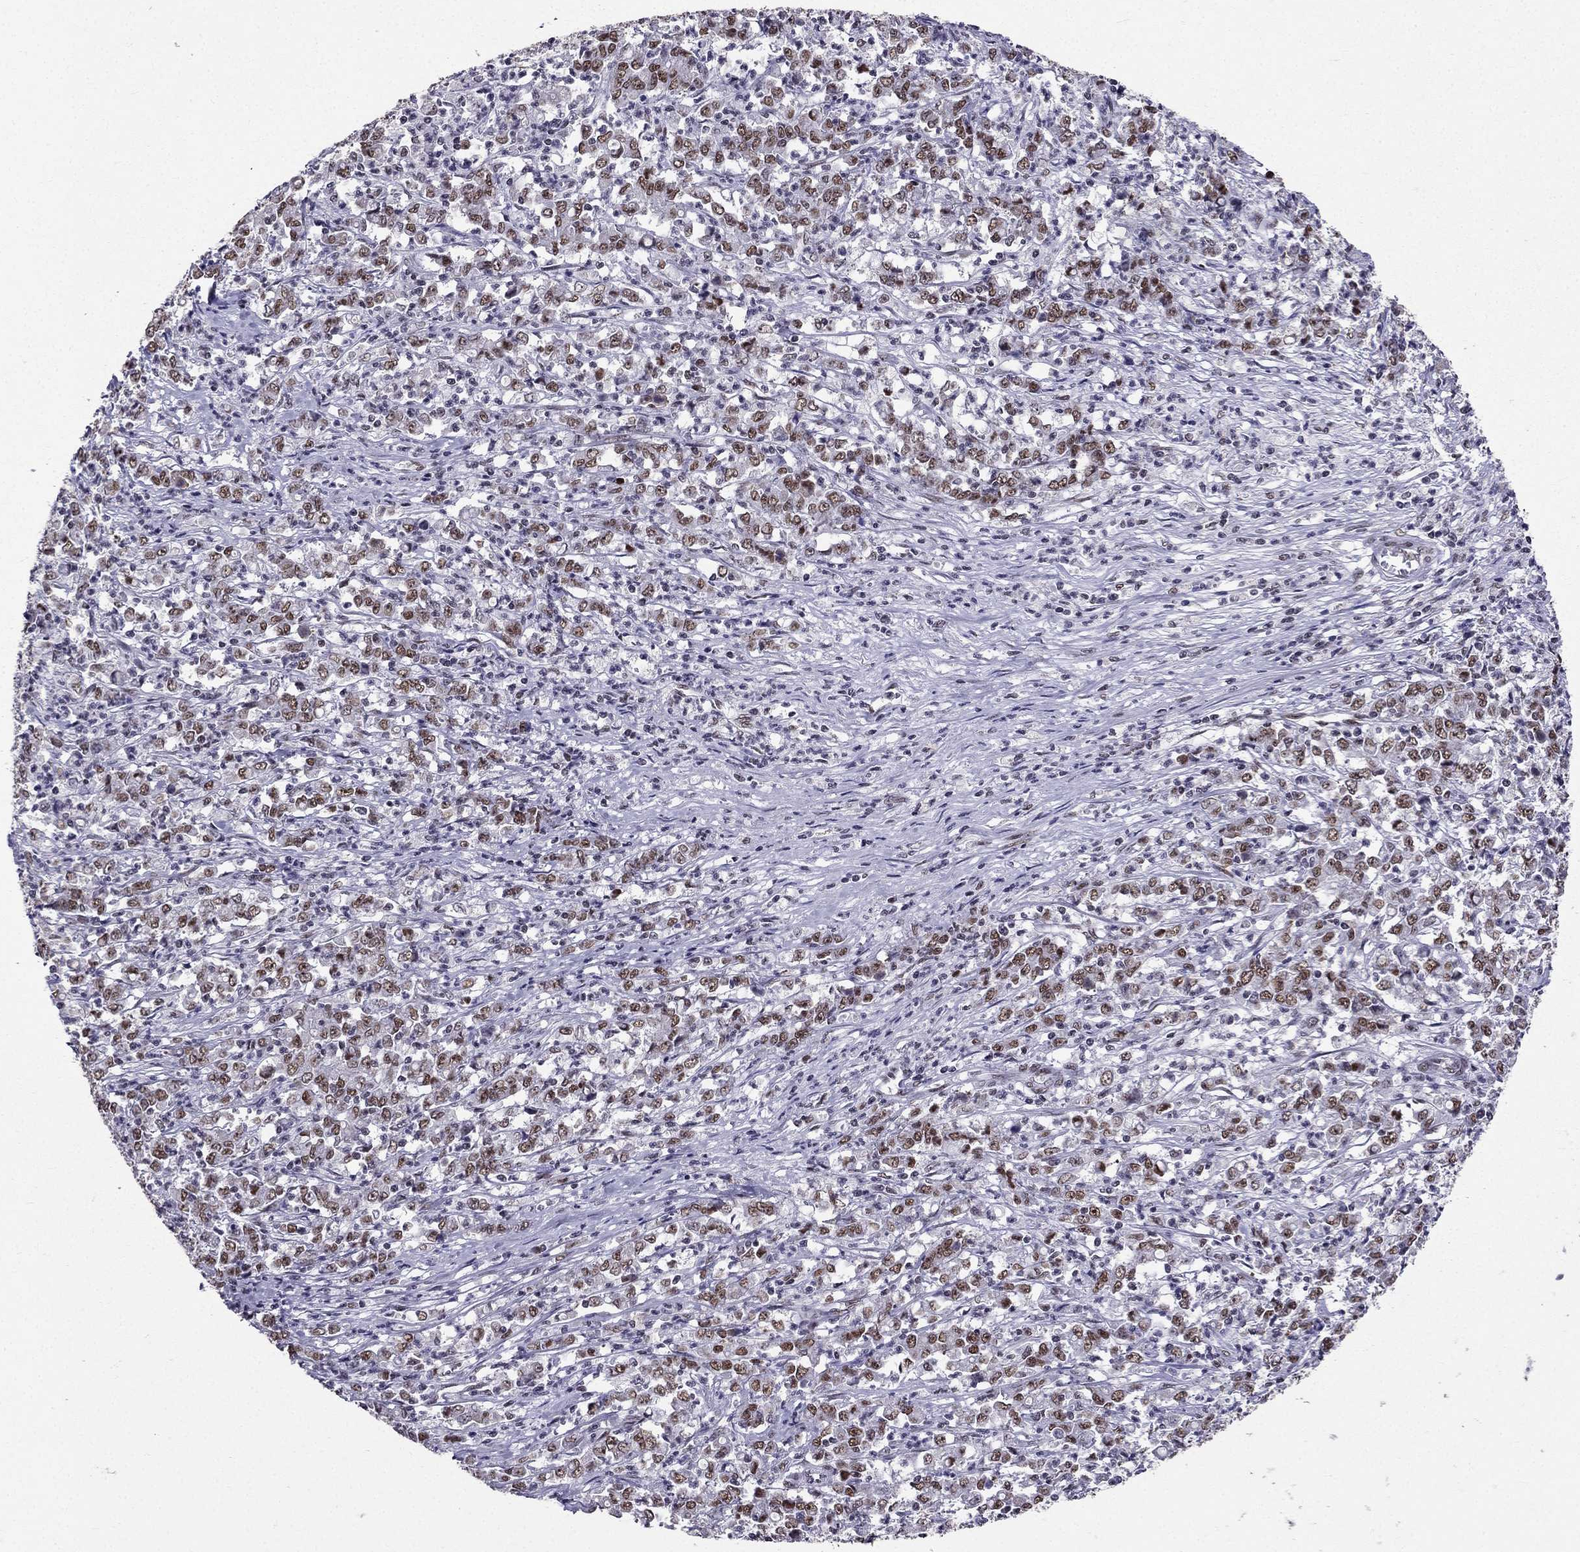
{"staining": {"intensity": "moderate", "quantity": "<25%", "location": "nuclear"}, "tissue": "stomach cancer", "cell_type": "Tumor cells", "image_type": "cancer", "snomed": [{"axis": "morphology", "description": "Adenocarcinoma, NOS"}, {"axis": "topography", "description": "Stomach, lower"}], "caption": "IHC photomicrograph of neoplastic tissue: human stomach cancer (adenocarcinoma) stained using immunohistochemistry displays low levels of moderate protein expression localized specifically in the nuclear of tumor cells, appearing as a nuclear brown color.", "gene": "ZNF420", "patient": {"sex": "female", "age": 71}}